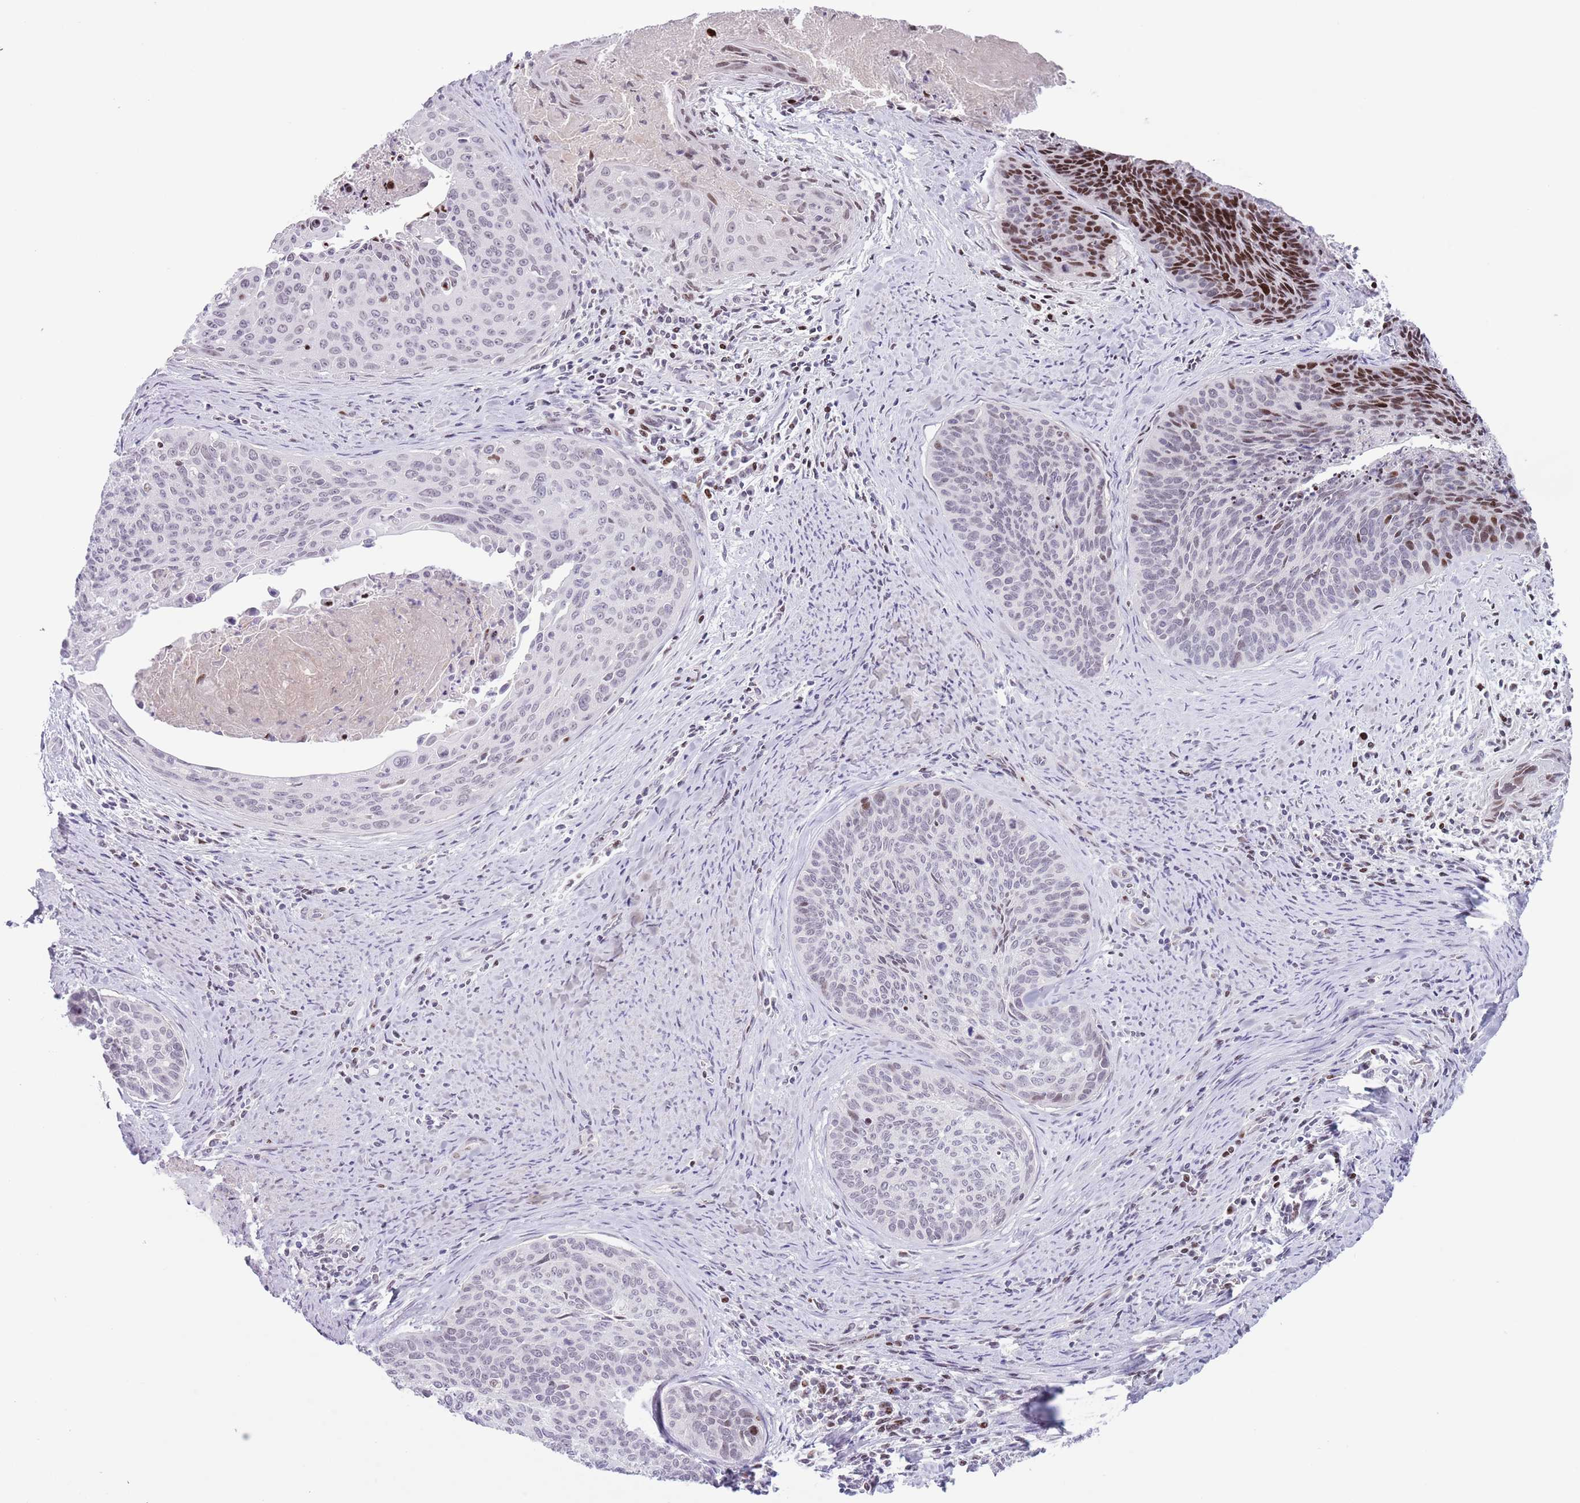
{"staining": {"intensity": "moderate", "quantity": "<25%", "location": "nuclear"}, "tissue": "cervical cancer", "cell_type": "Tumor cells", "image_type": "cancer", "snomed": [{"axis": "morphology", "description": "Squamous cell carcinoma, NOS"}, {"axis": "topography", "description": "Cervix"}], "caption": "High-power microscopy captured an immunohistochemistry histopathology image of squamous cell carcinoma (cervical), revealing moderate nuclear staining in approximately <25% of tumor cells.", "gene": "MFSD10", "patient": {"sex": "female", "age": 55}}